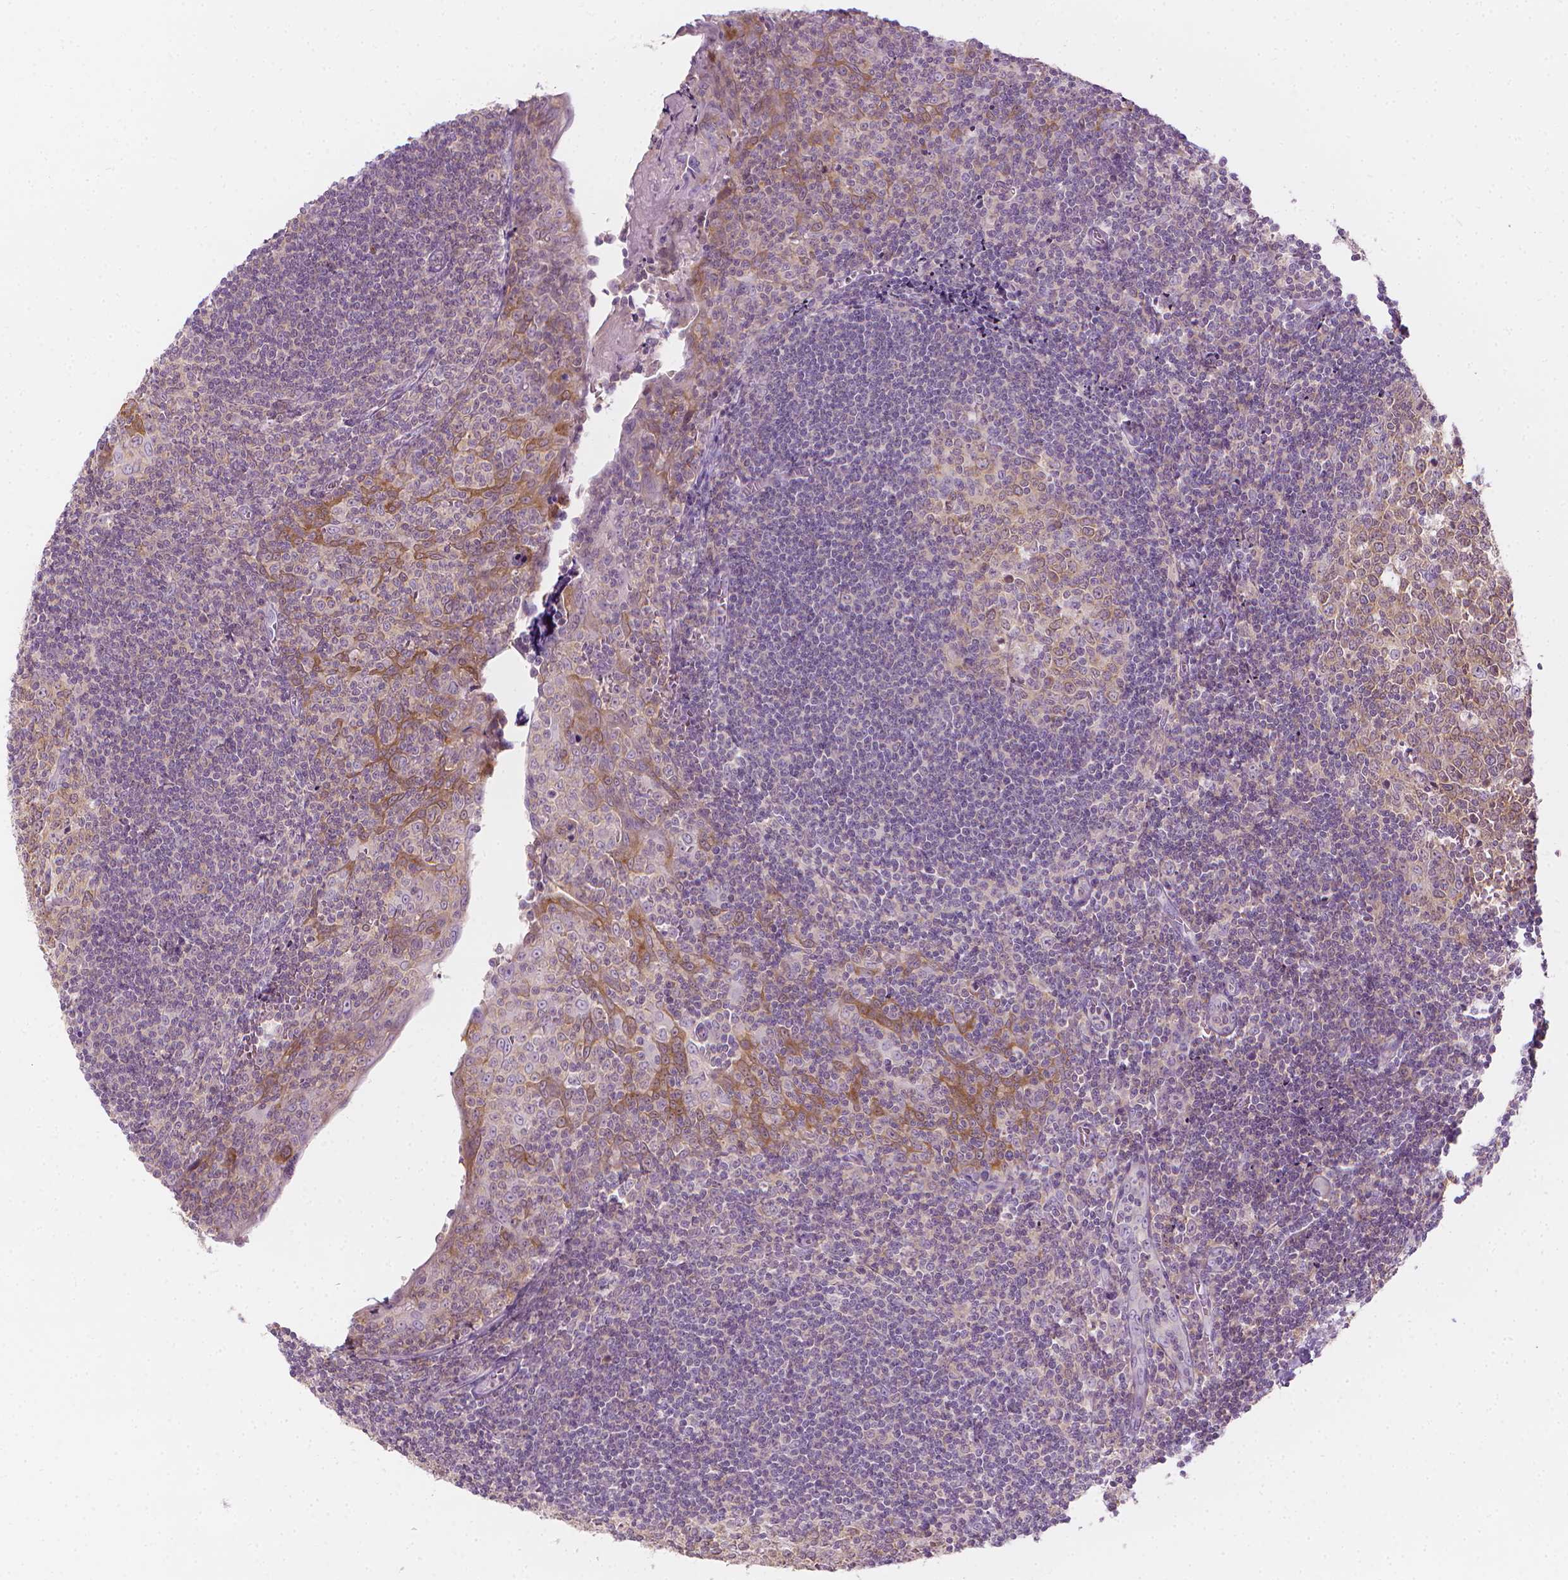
{"staining": {"intensity": "moderate", "quantity": "25%-75%", "location": "cytoplasmic/membranous"}, "tissue": "tonsil", "cell_type": "Germinal center cells", "image_type": "normal", "snomed": [{"axis": "morphology", "description": "Normal tissue, NOS"}, {"axis": "morphology", "description": "Inflammation, NOS"}, {"axis": "topography", "description": "Tonsil"}], "caption": "IHC of normal tonsil shows medium levels of moderate cytoplasmic/membranous staining in about 25%-75% of germinal center cells. Immunohistochemistry (ihc) stains the protein of interest in brown and the nuclei are stained blue.", "gene": "SHMT1", "patient": {"sex": "female", "age": 31}}